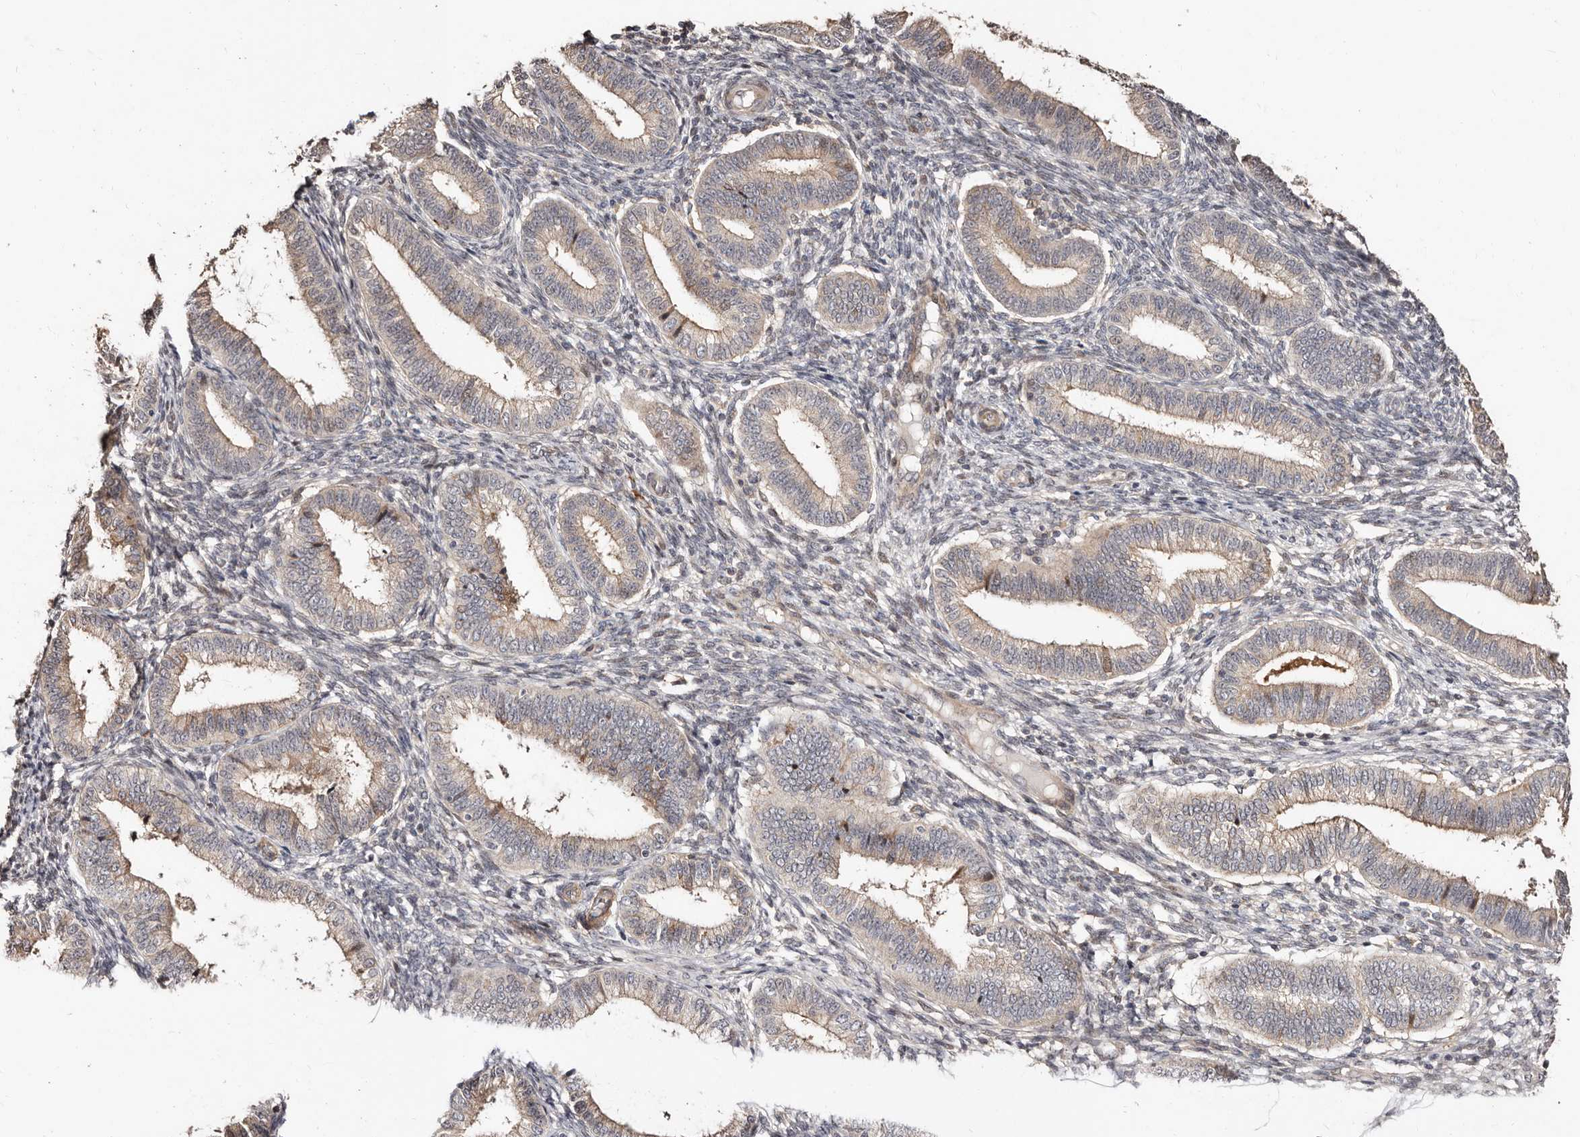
{"staining": {"intensity": "negative", "quantity": "none", "location": "none"}, "tissue": "endometrium", "cell_type": "Cells in endometrial stroma", "image_type": "normal", "snomed": [{"axis": "morphology", "description": "Normal tissue, NOS"}, {"axis": "topography", "description": "Endometrium"}], "caption": "Human endometrium stained for a protein using immunohistochemistry displays no positivity in cells in endometrial stroma.", "gene": "APOL6", "patient": {"sex": "female", "age": 39}}